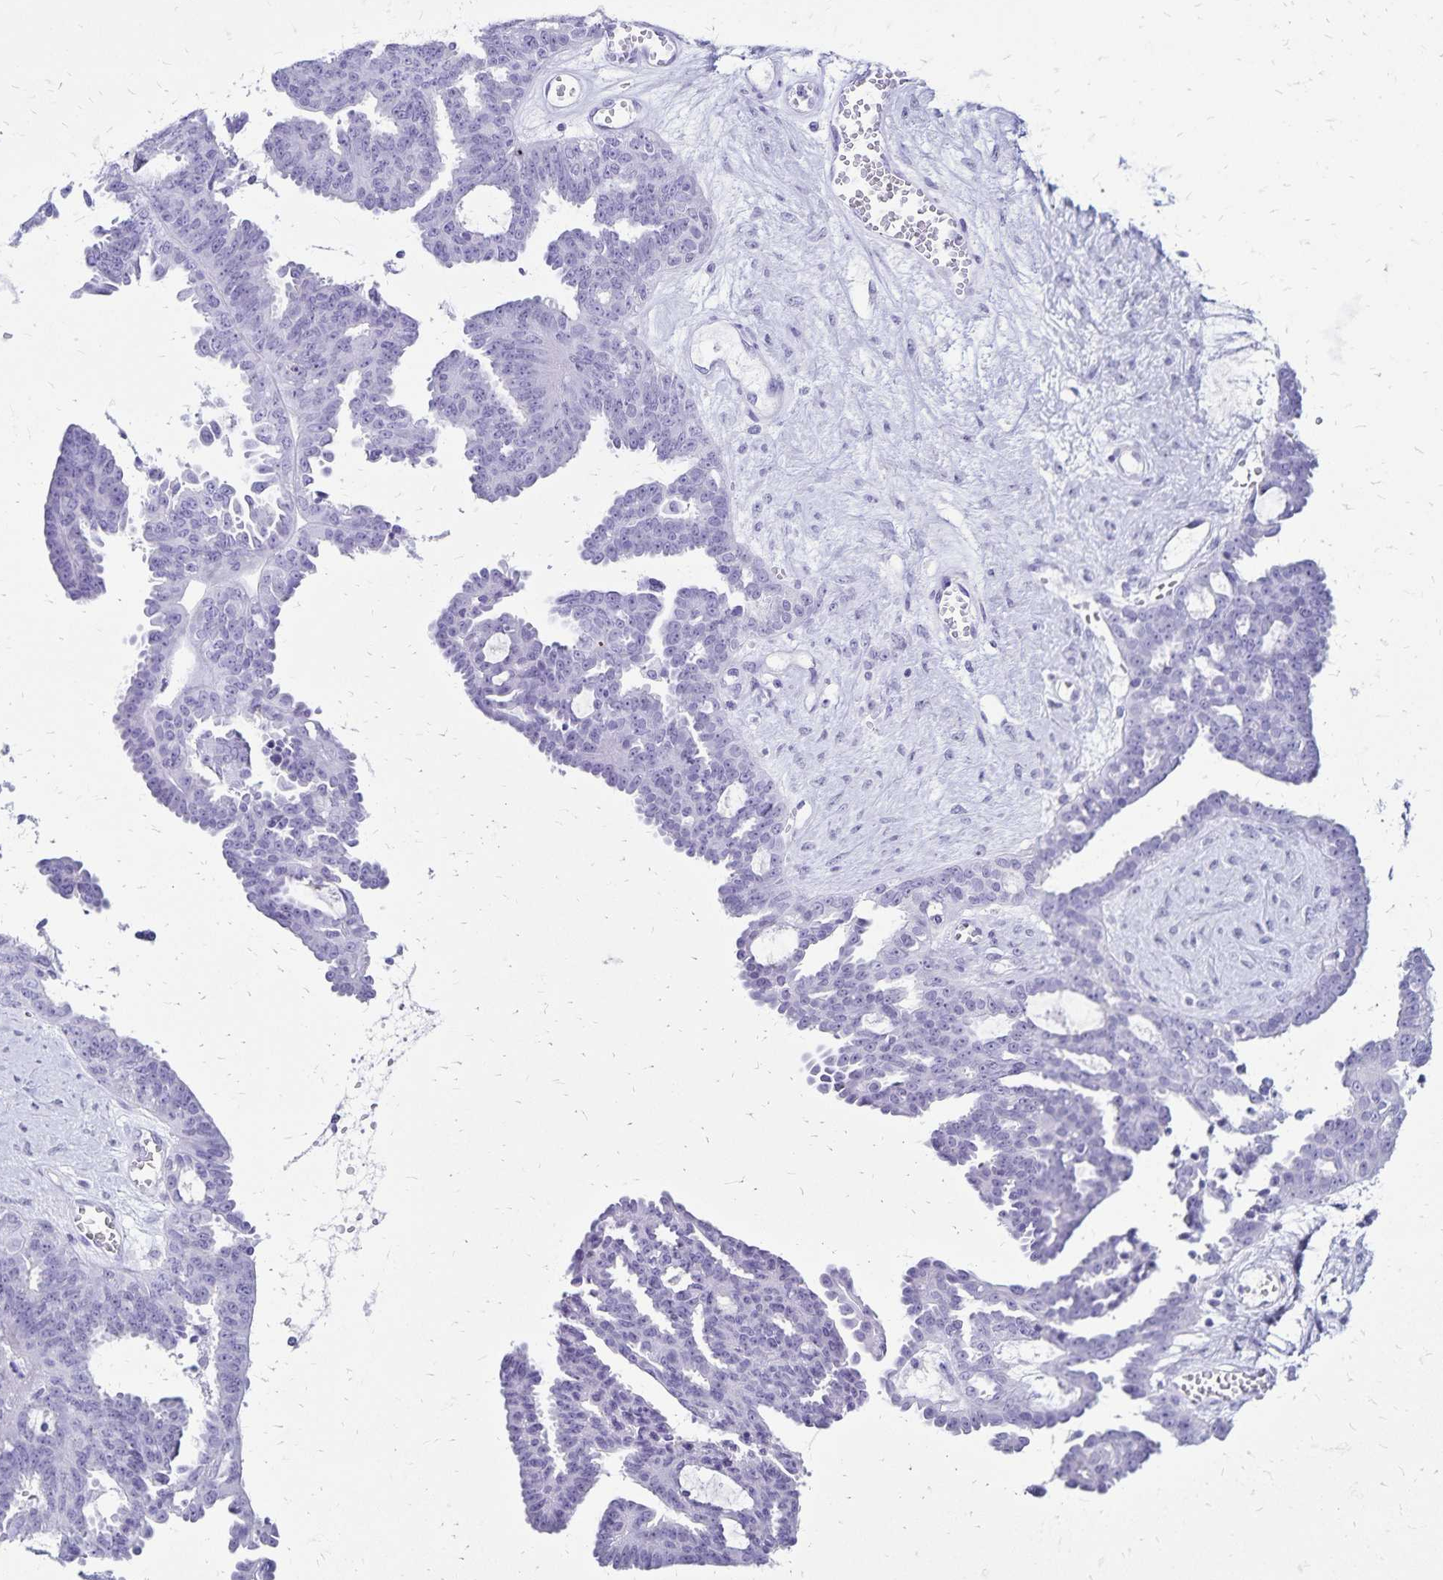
{"staining": {"intensity": "negative", "quantity": "none", "location": "none"}, "tissue": "ovarian cancer", "cell_type": "Tumor cells", "image_type": "cancer", "snomed": [{"axis": "morphology", "description": "Cystadenocarcinoma, serous, NOS"}, {"axis": "topography", "description": "Ovary"}], "caption": "IHC of human ovarian cancer (serous cystadenocarcinoma) demonstrates no expression in tumor cells. (Stains: DAB (3,3'-diaminobenzidine) immunohistochemistry with hematoxylin counter stain, Microscopy: brightfield microscopy at high magnification).", "gene": "LIN28B", "patient": {"sex": "female", "age": 71}}